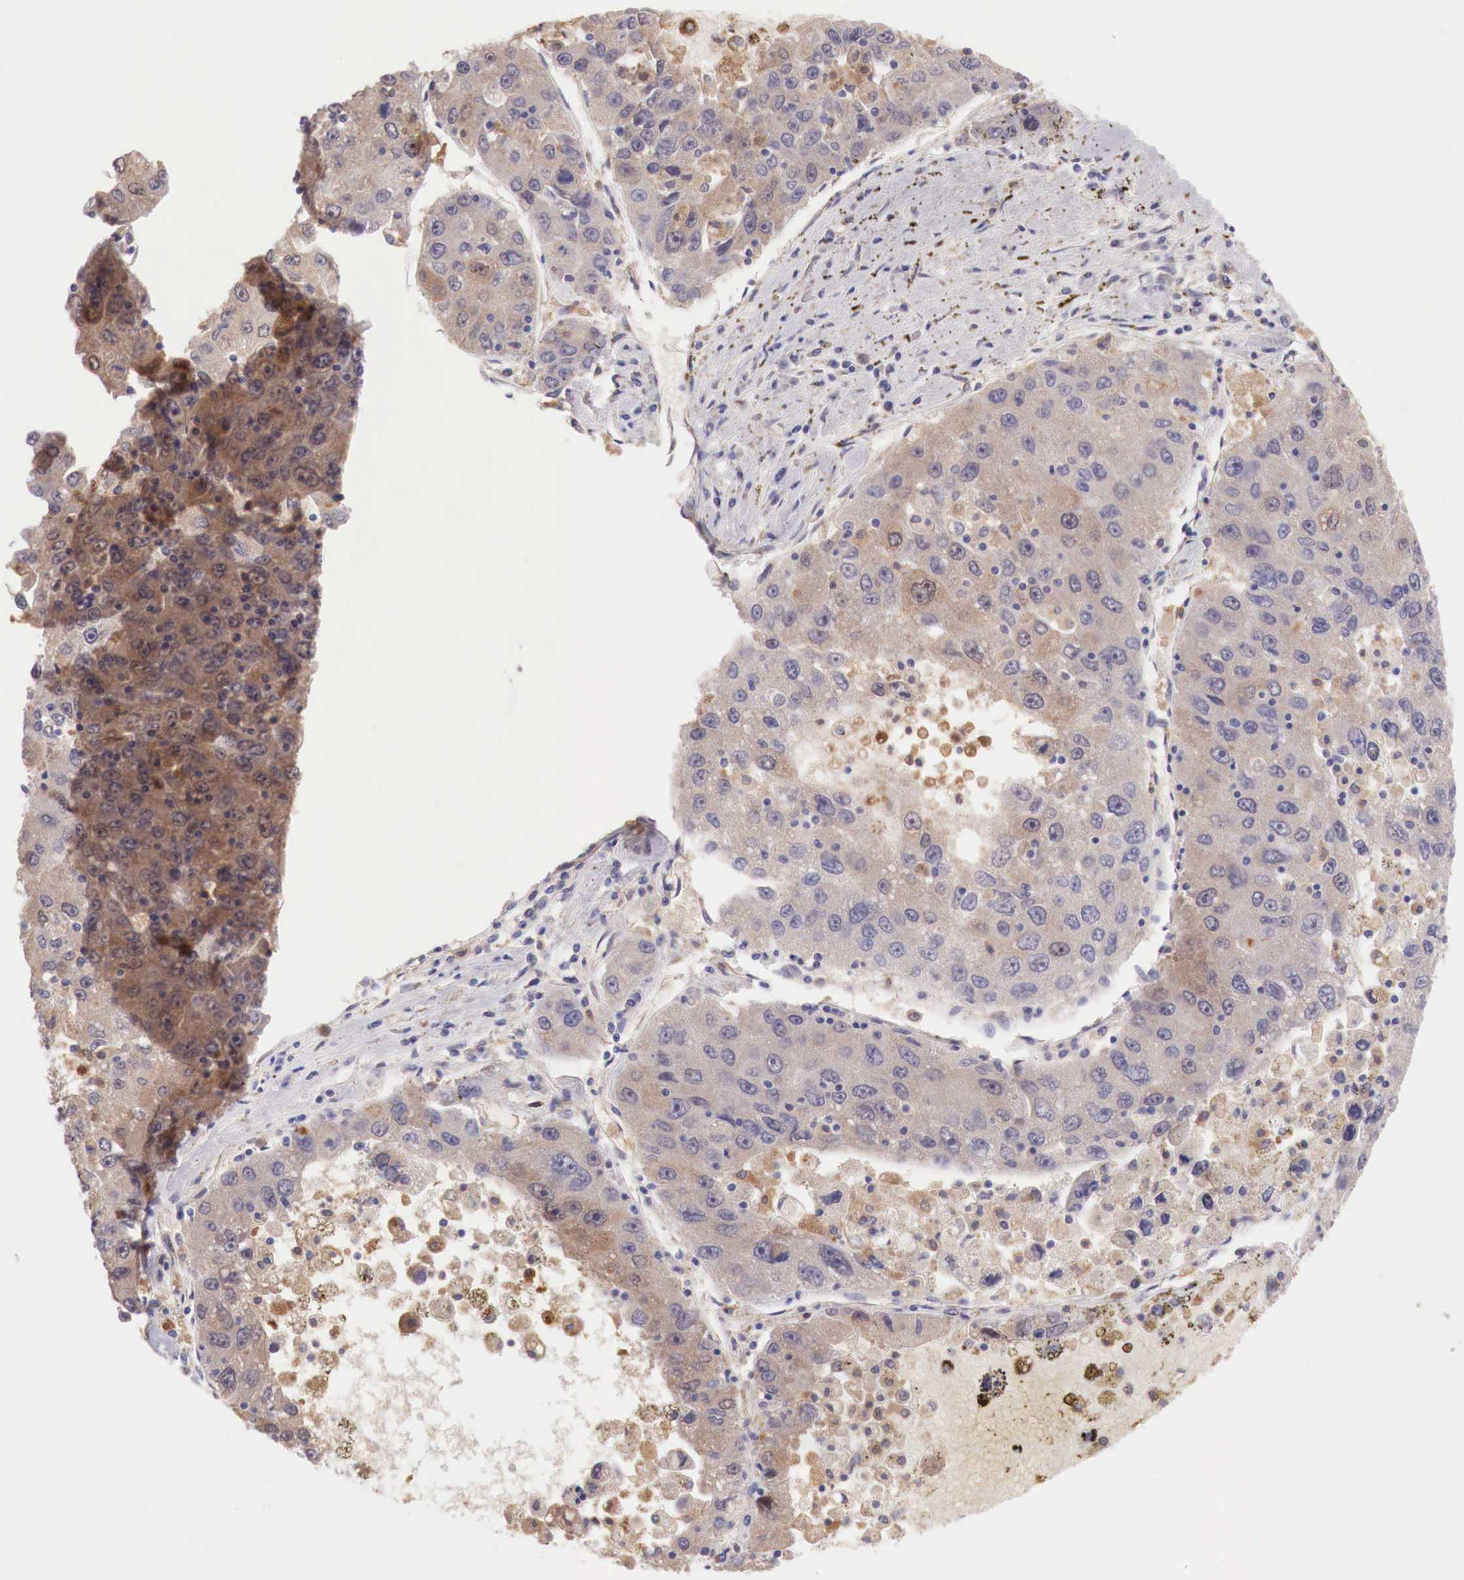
{"staining": {"intensity": "weak", "quantity": ">75%", "location": "cytoplasmic/membranous"}, "tissue": "liver cancer", "cell_type": "Tumor cells", "image_type": "cancer", "snomed": [{"axis": "morphology", "description": "Carcinoma, Hepatocellular, NOS"}, {"axis": "topography", "description": "Liver"}], "caption": "Hepatocellular carcinoma (liver) was stained to show a protein in brown. There is low levels of weak cytoplasmic/membranous staining in approximately >75% of tumor cells.", "gene": "GAB2", "patient": {"sex": "male", "age": 49}}